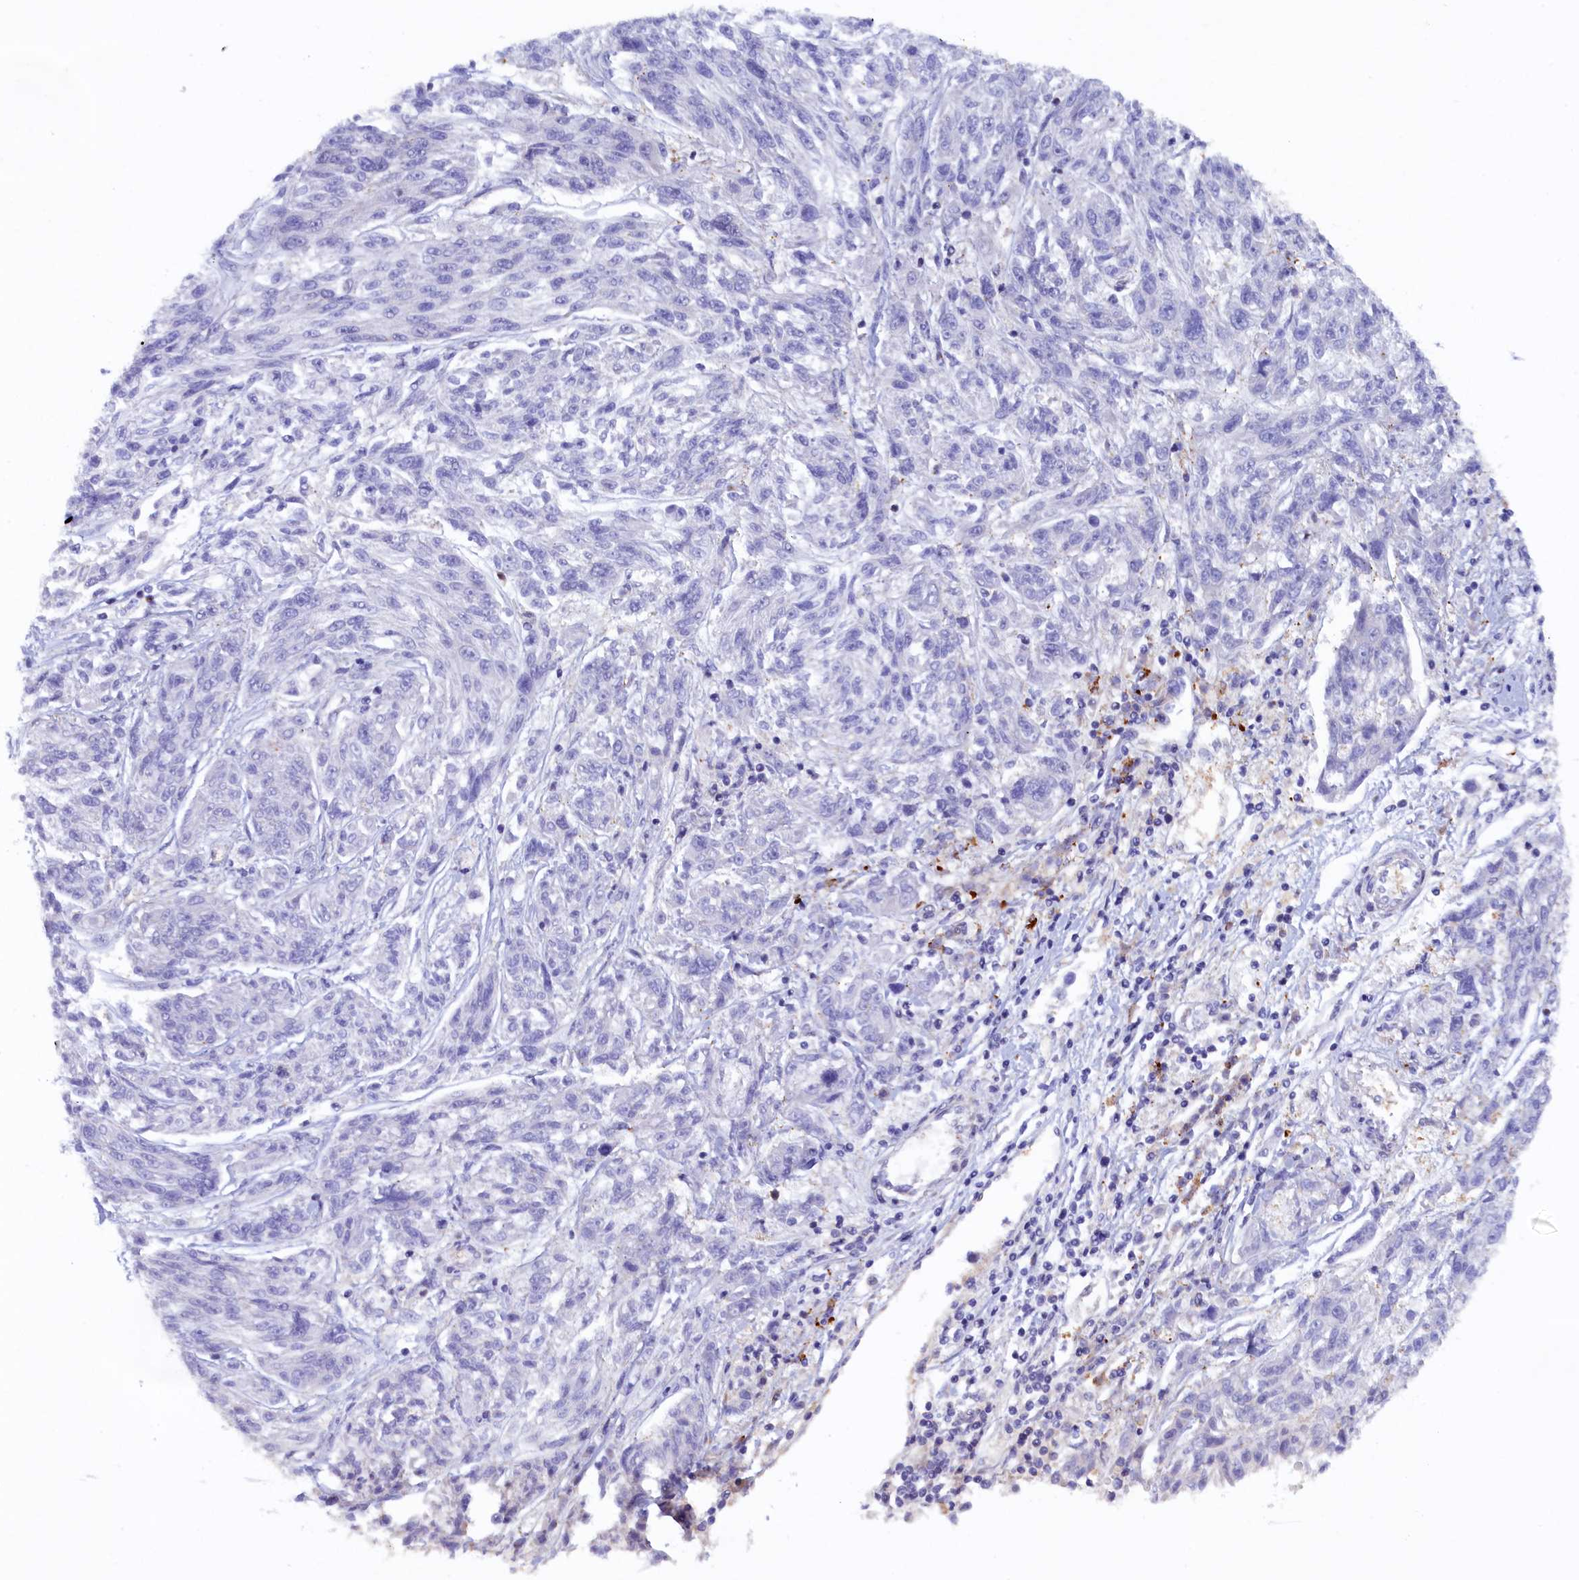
{"staining": {"intensity": "negative", "quantity": "none", "location": "none"}, "tissue": "melanoma", "cell_type": "Tumor cells", "image_type": "cancer", "snomed": [{"axis": "morphology", "description": "Malignant melanoma, NOS"}, {"axis": "topography", "description": "Skin"}], "caption": "This is an immunohistochemistry micrograph of human melanoma. There is no positivity in tumor cells.", "gene": "JPT2", "patient": {"sex": "male", "age": 53}}